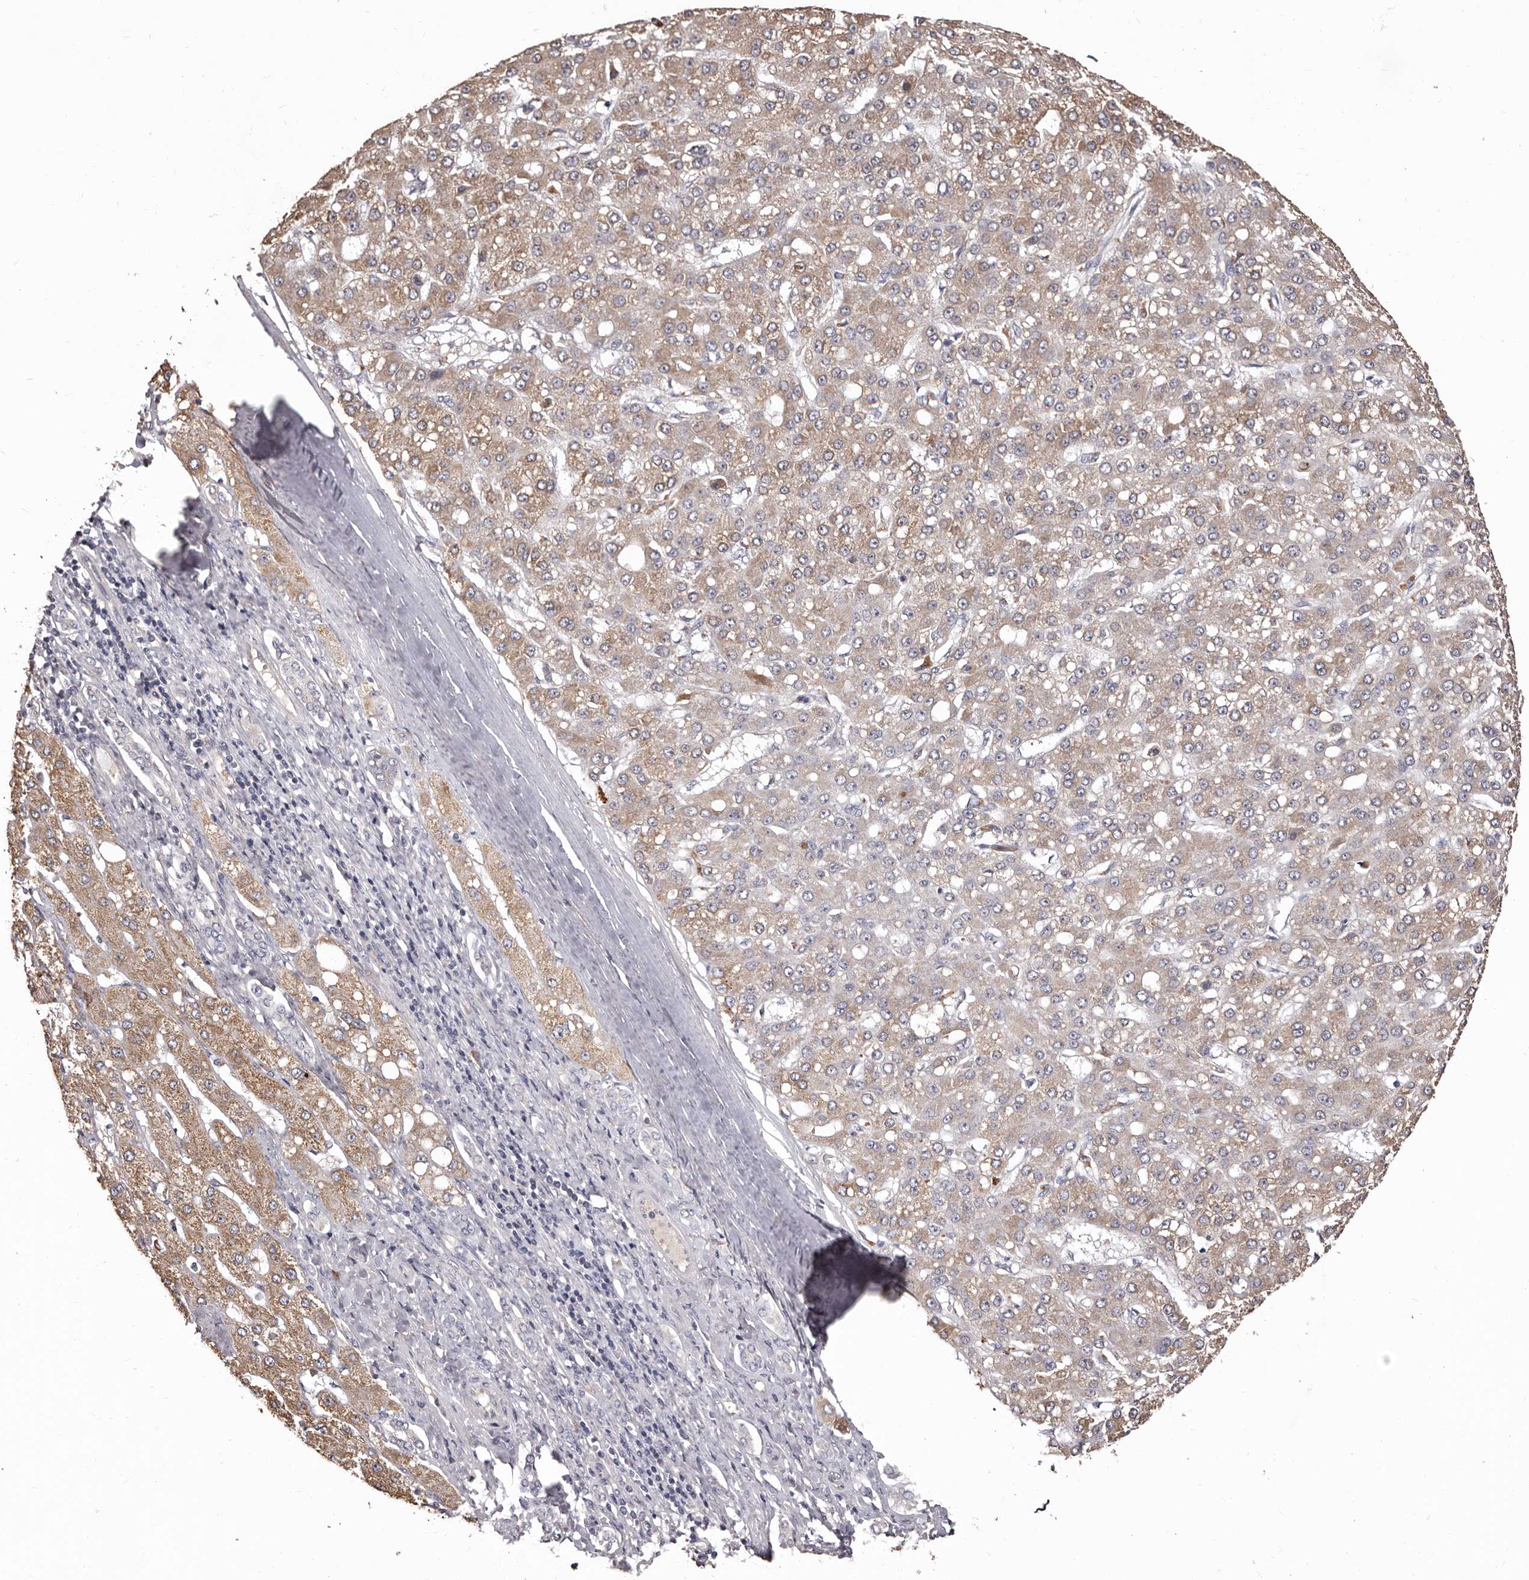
{"staining": {"intensity": "weak", "quantity": ">75%", "location": "cytoplasmic/membranous"}, "tissue": "liver cancer", "cell_type": "Tumor cells", "image_type": "cancer", "snomed": [{"axis": "morphology", "description": "Carcinoma, Hepatocellular, NOS"}, {"axis": "topography", "description": "Liver"}], "caption": "Protein staining of liver cancer tissue reveals weak cytoplasmic/membranous positivity in approximately >75% of tumor cells.", "gene": "ETNK1", "patient": {"sex": "male", "age": 67}}